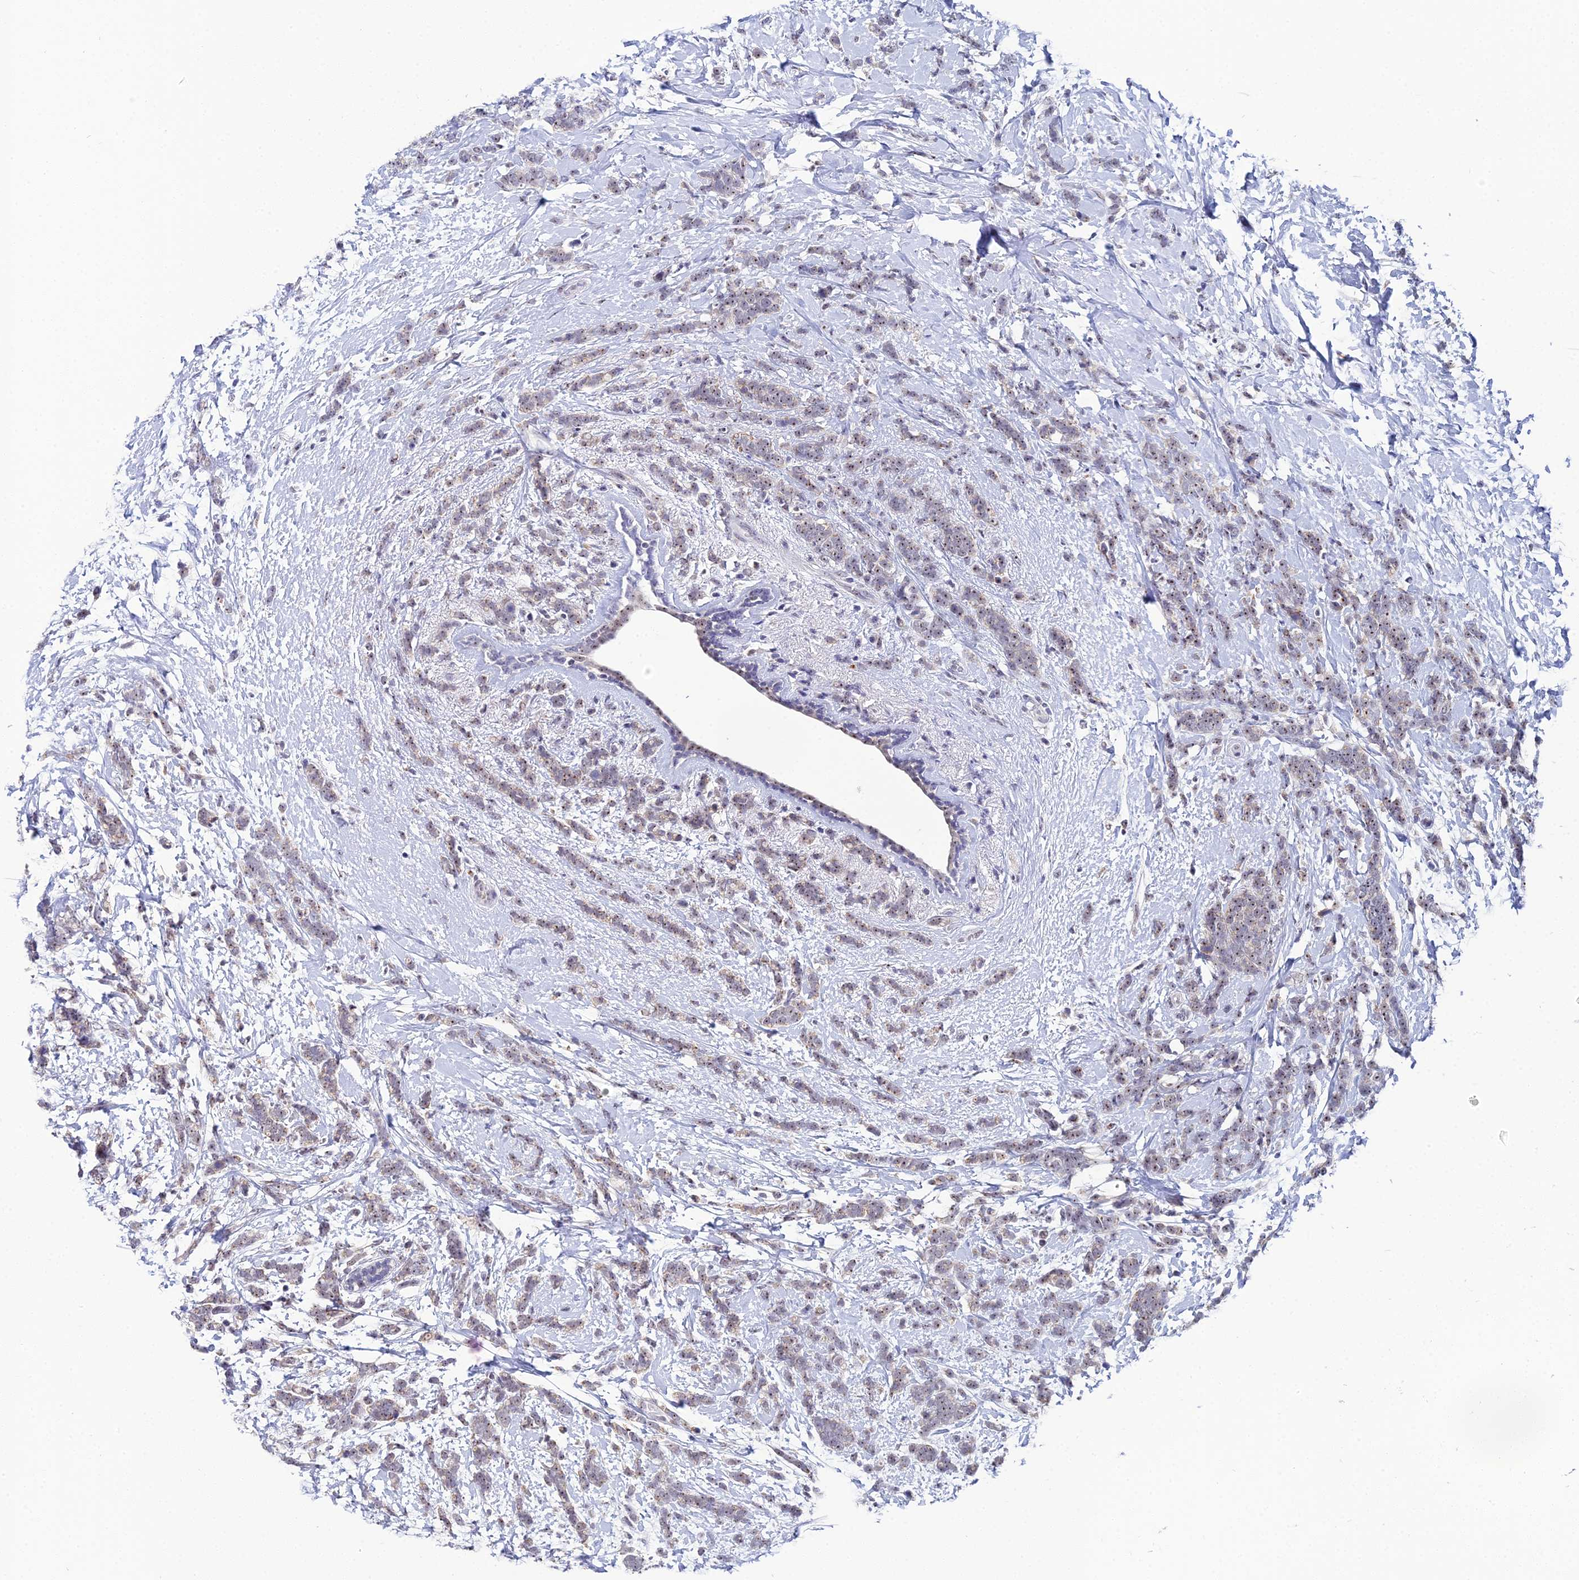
{"staining": {"intensity": "weak", "quantity": "25%-75%", "location": "nuclear"}, "tissue": "breast cancer", "cell_type": "Tumor cells", "image_type": "cancer", "snomed": [{"axis": "morphology", "description": "Lobular carcinoma"}, {"axis": "topography", "description": "Breast"}], "caption": "Immunohistochemical staining of lobular carcinoma (breast) reveals low levels of weak nuclear protein positivity in approximately 25%-75% of tumor cells.", "gene": "PLPP4", "patient": {"sex": "female", "age": 58}}